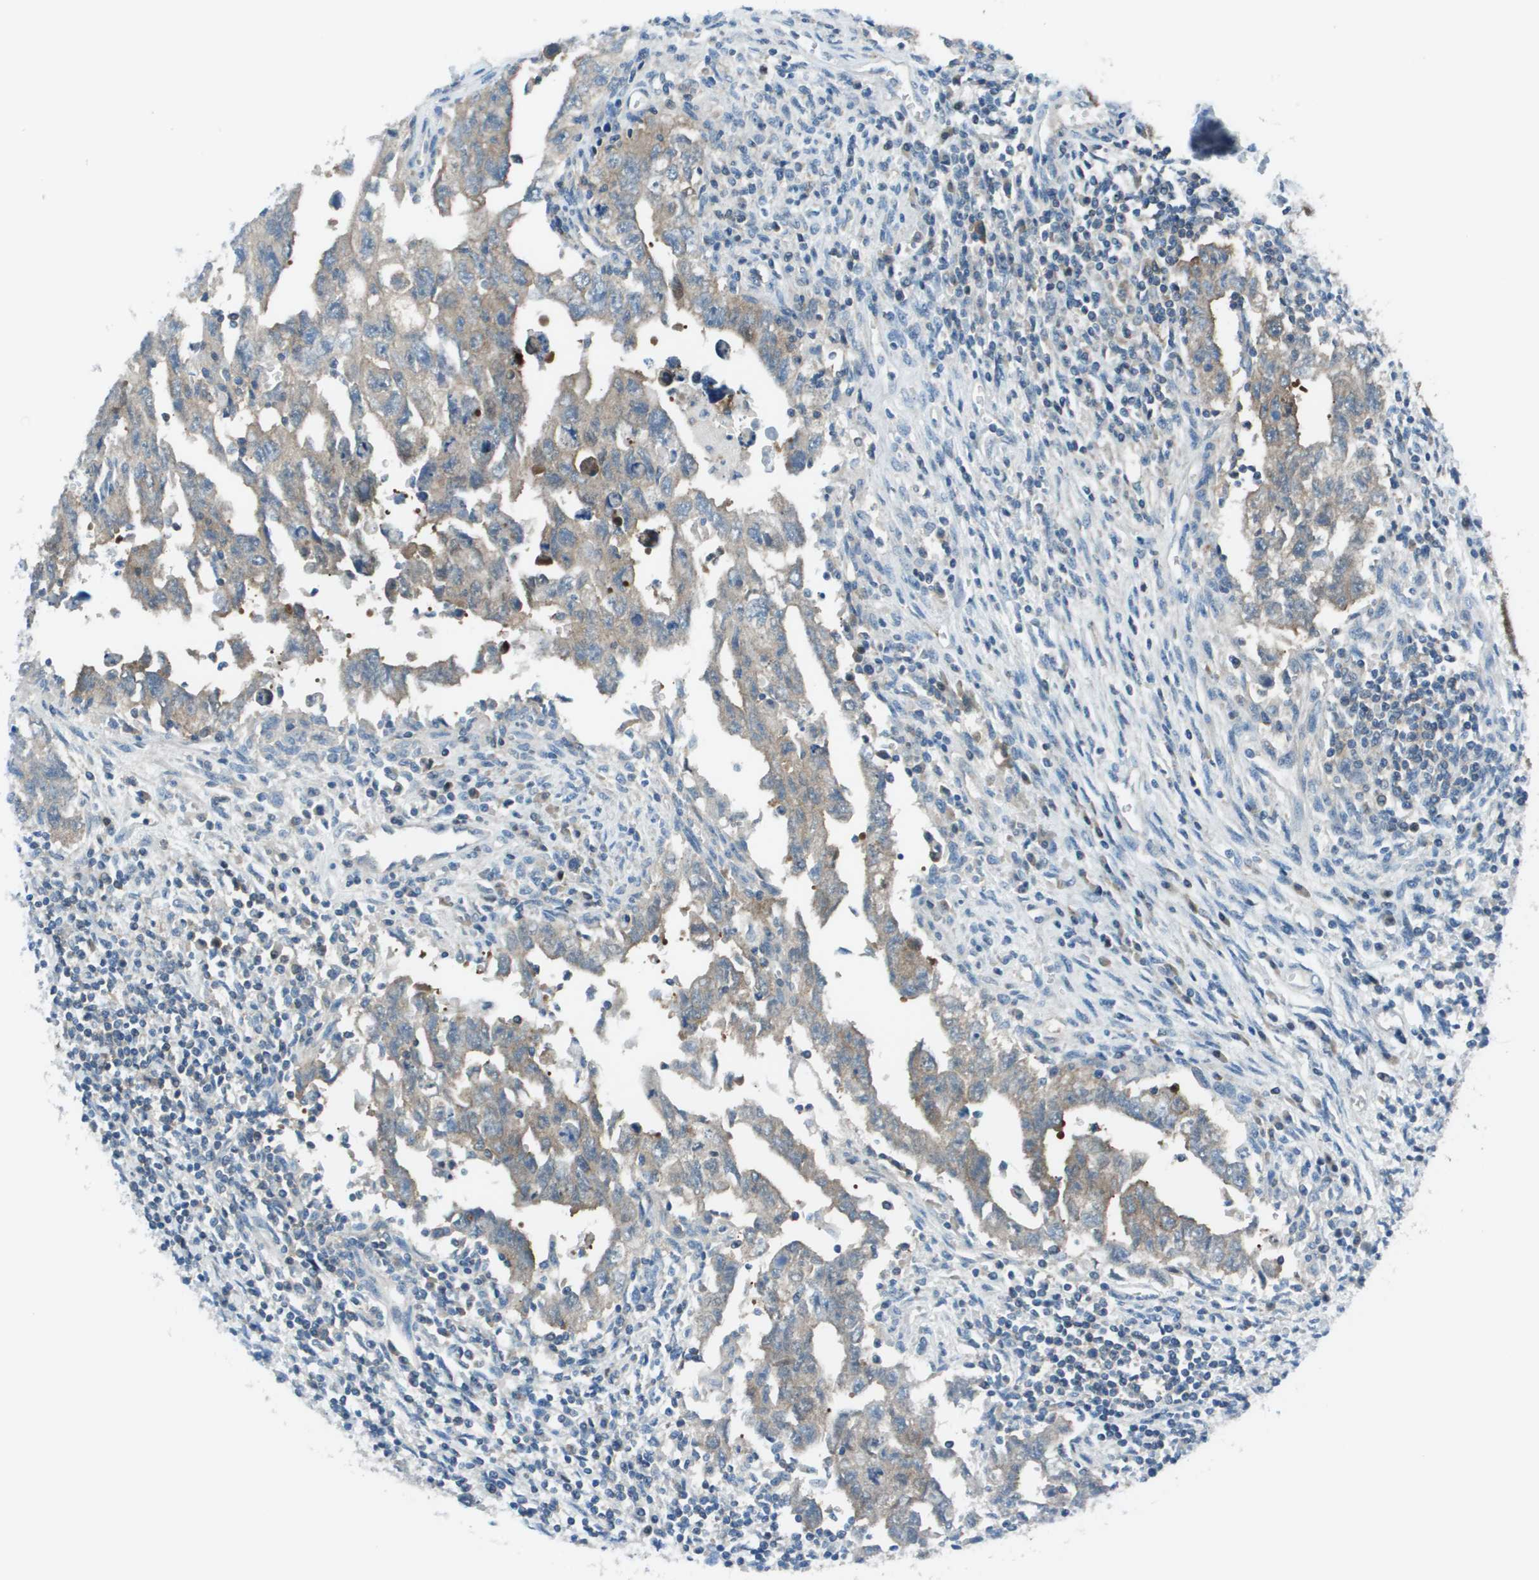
{"staining": {"intensity": "weak", "quantity": "<25%", "location": "cytoplasmic/membranous"}, "tissue": "testis cancer", "cell_type": "Tumor cells", "image_type": "cancer", "snomed": [{"axis": "morphology", "description": "Carcinoma, Embryonal, NOS"}, {"axis": "topography", "description": "Testis"}], "caption": "The immunohistochemistry (IHC) micrograph has no significant expression in tumor cells of testis cancer tissue. (Stains: DAB immunohistochemistry with hematoxylin counter stain, Microscopy: brightfield microscopy at high magnification).", "gene": "STIP1", "patient": {"sex": "male", "age": 28}}